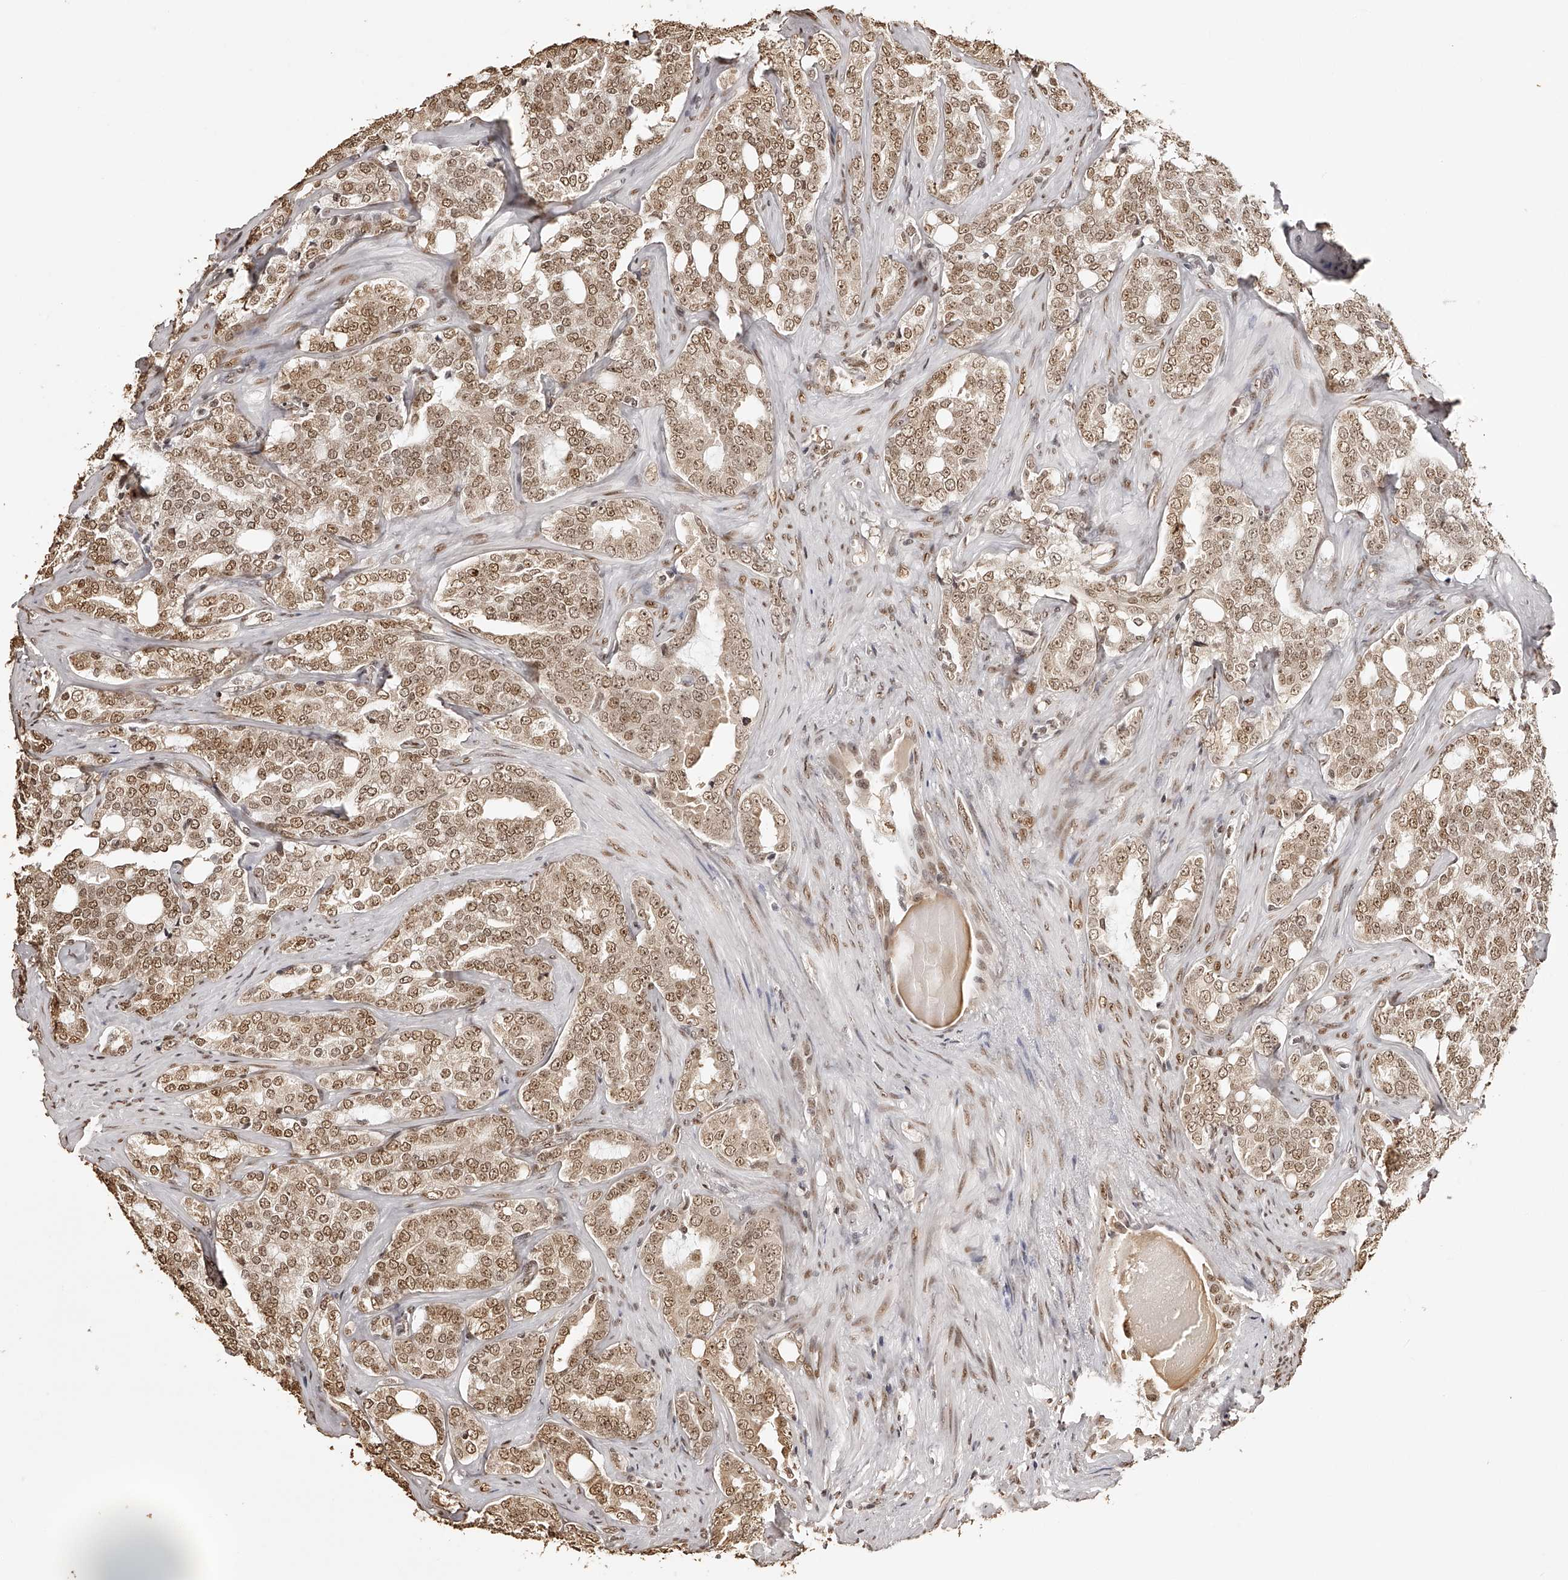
{"staining": {"intensity": "moderate", "quantity": ">75%", "location": "nuclear"}, "tissue": "prostate cancer", "cell_type": "Tumor cells", "image_type": "cancer", "snomed": [{"axis": "morphology", "description": "Adenocarcinoma, High grade"}, {"axis": "topography", "description": "Prostate"}], "caption": "A micrograph showing moderate nuclear staining in approximately >75% of tumor cells in prostate adenocarcinoma (high-grade), as visualized by brown immunohistochemical staining.", "gene": "ZNF503", "patient": {"sex": "male", "age": 64}}